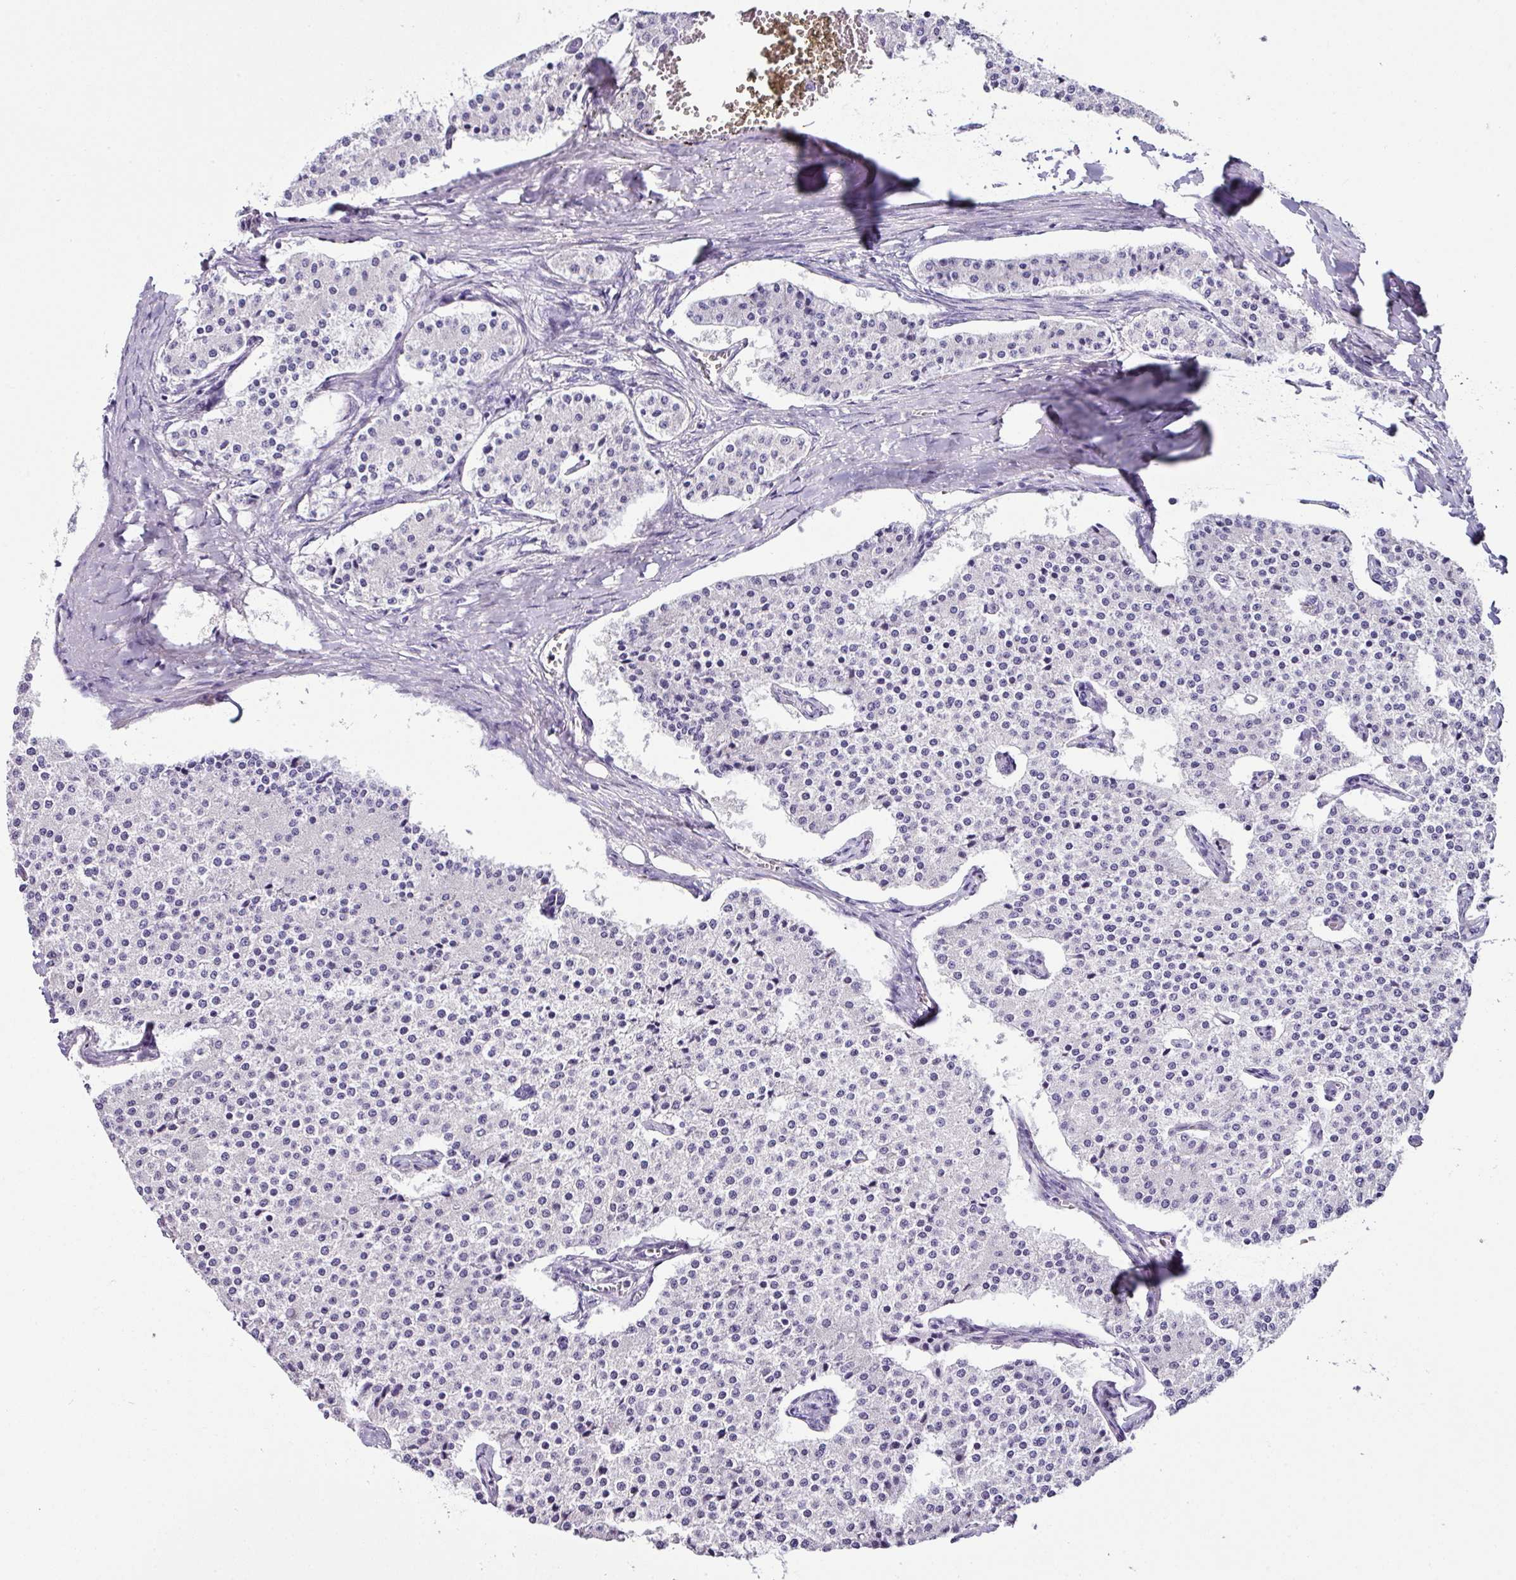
{"staining": {"intensity": "negative", "quantity": "none", "location": "none"}, "tissue": "carcinoid", "cell_type": "Tumor cells", "image_type": "cancer", "snomed": [{"axis": "morphology", "description": "Carcinoid, malignant, NOS"}, {"axis": "topography", "description": "Colon"}], "caption": "Carcinoid was stained to show a protein in brown. There is no significant positivity in tumor cells.", "gene": "NAPSA", "patient": {"sex": "female", "age": 52}}